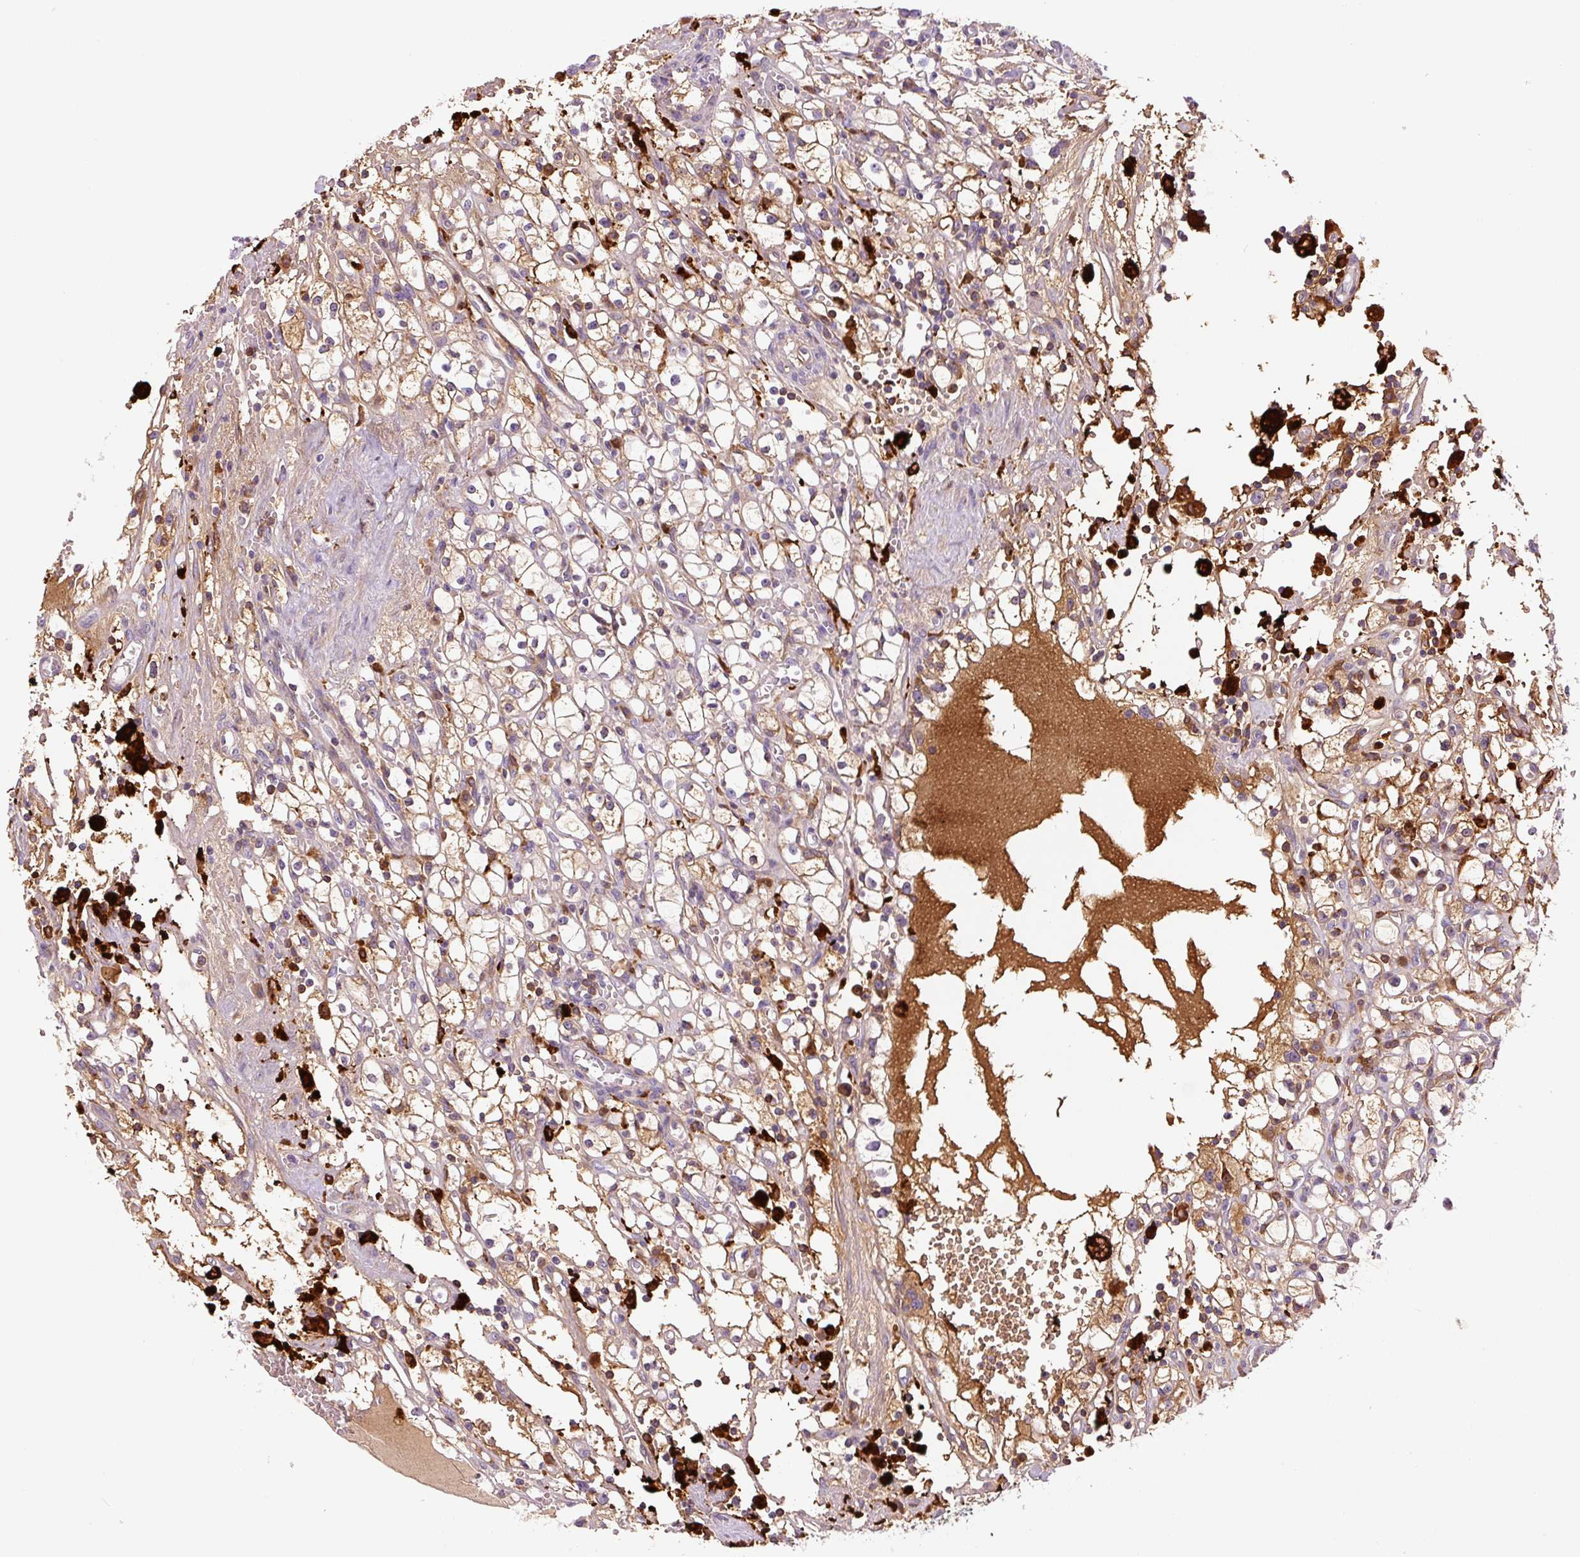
{"staining": {"intensity": "weak", "quantity": "25%-75%", "location": "cytoplasmic/membranous"}, "tissue": "renal cancer", "cell_type": "Tumor cells", "image_type": "cancer", "snomed": [{"axis": "morphology", "description": "Adenocarcinoma, NOS"}, {"axis": "topography", "description": "Kidney"}], "caption": "Human renal cancer (adenocarcinoma) stained for a protein (brown) reveals weak cytoplasmic/membranous positive staining in about 25%-75% of tumor cells.", "gene": "FUT10", "patient": {"sex": "male", "age": 56}}